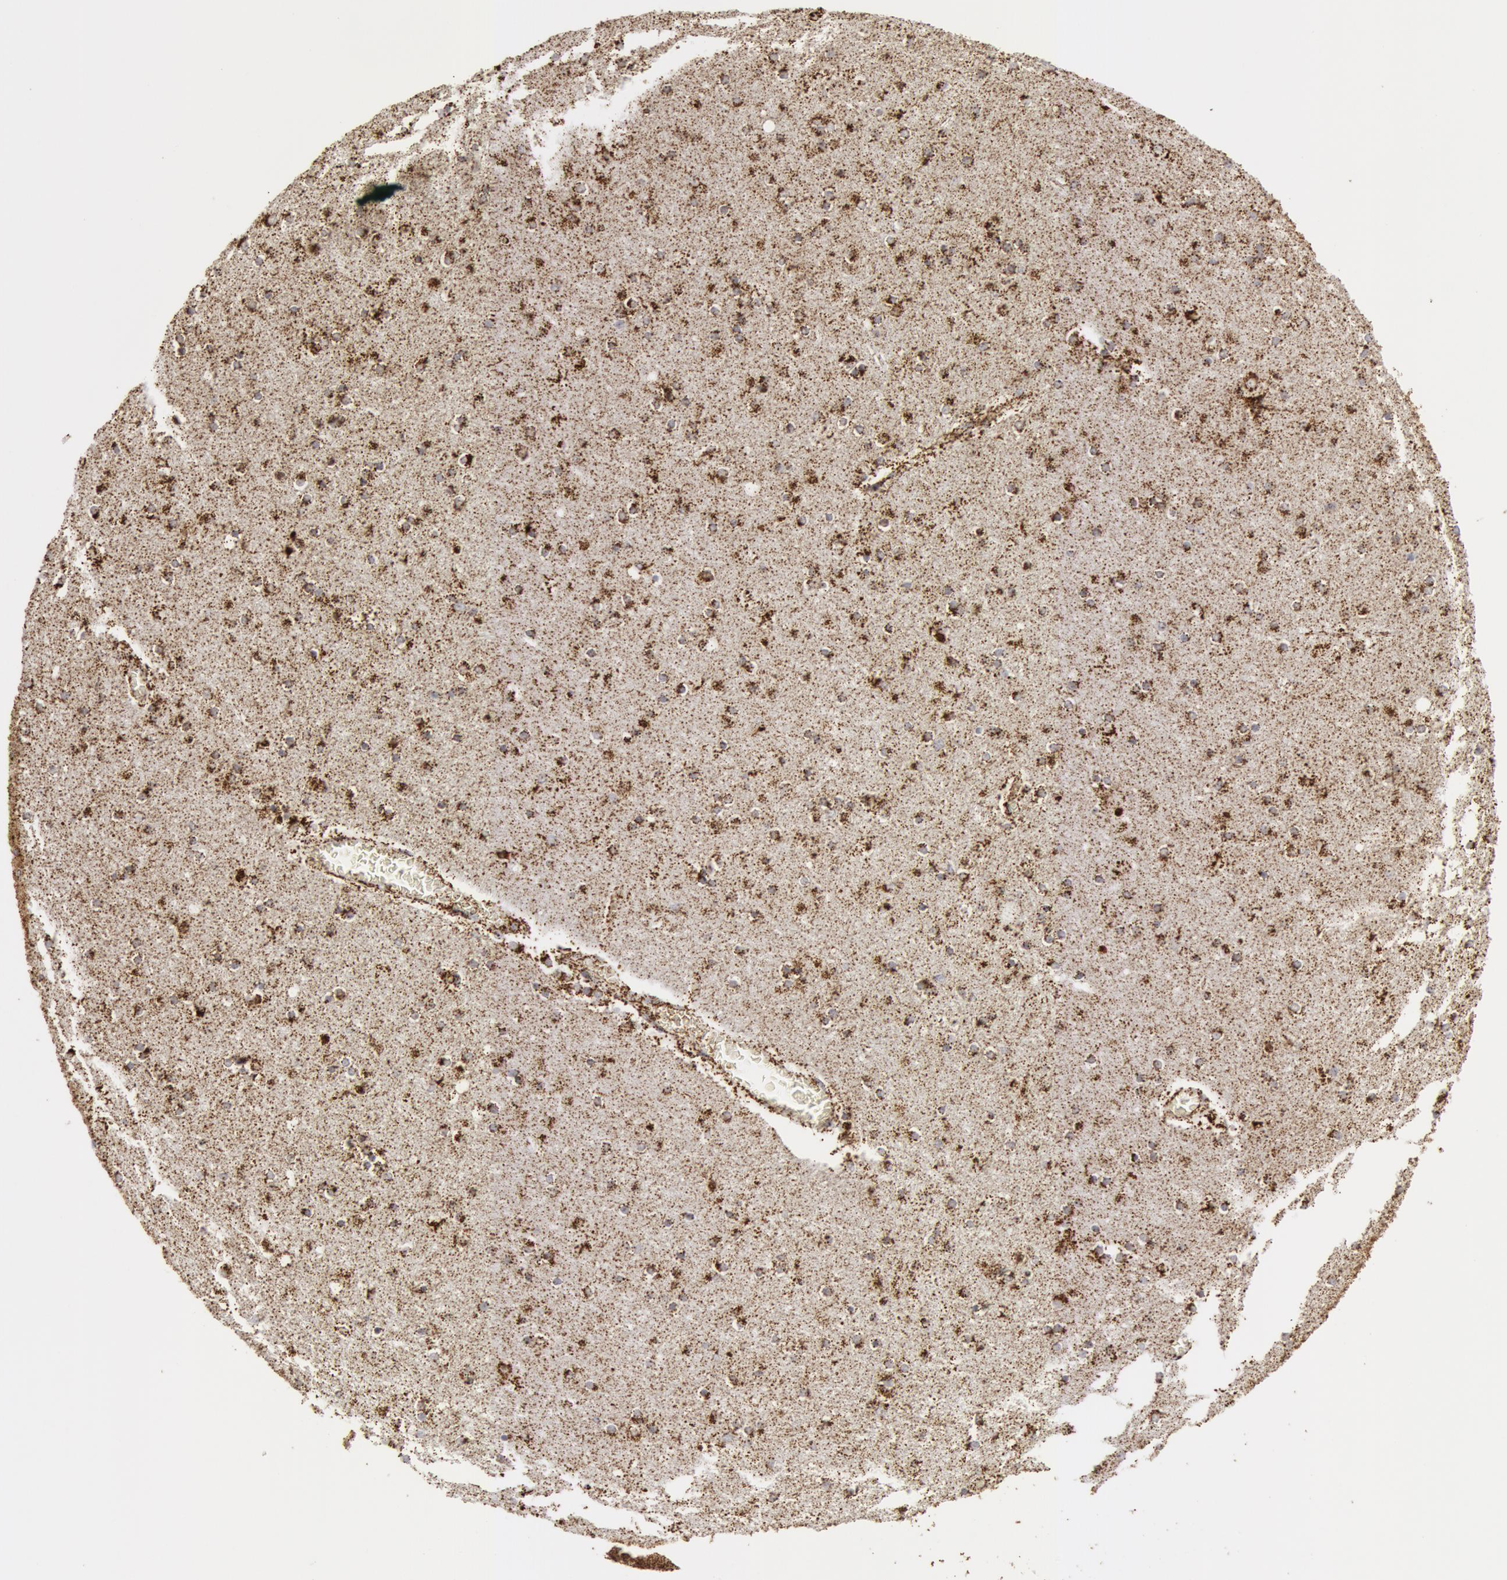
{"staining": {"intensity": "moderate", "quantity": ">75%", "location": "cytoplasmic/membranous"}, "tissue": "cerebral cortex", "cell_type": "Endothelial cells", "image_type": "normal", "snomed": [{"axis": "morphology", "description": "Normal tissue, NOS"}, {"axis": "topography", "description": "Cerebral cortex"}], "caption": "High-magnification brightfield microscopy of benign cerebral cortex stained with DAB (3,3'-diaminobenzidine) (brown) and counterstained with hematoxylin (blue). endothelial cells exhibit moderate cytoplasmic/membranous positivity is appreciated in approximately>75% of cells. The staining was performed using DAB (3,3'-diaminobenzidine) to visualize the protein expression in brown, while the nuclei were stained in blue with hematoxylin (Magnification: 20x).", "gene": "ATP5F1B", "patient": {"sex": "female", "age": 54}}